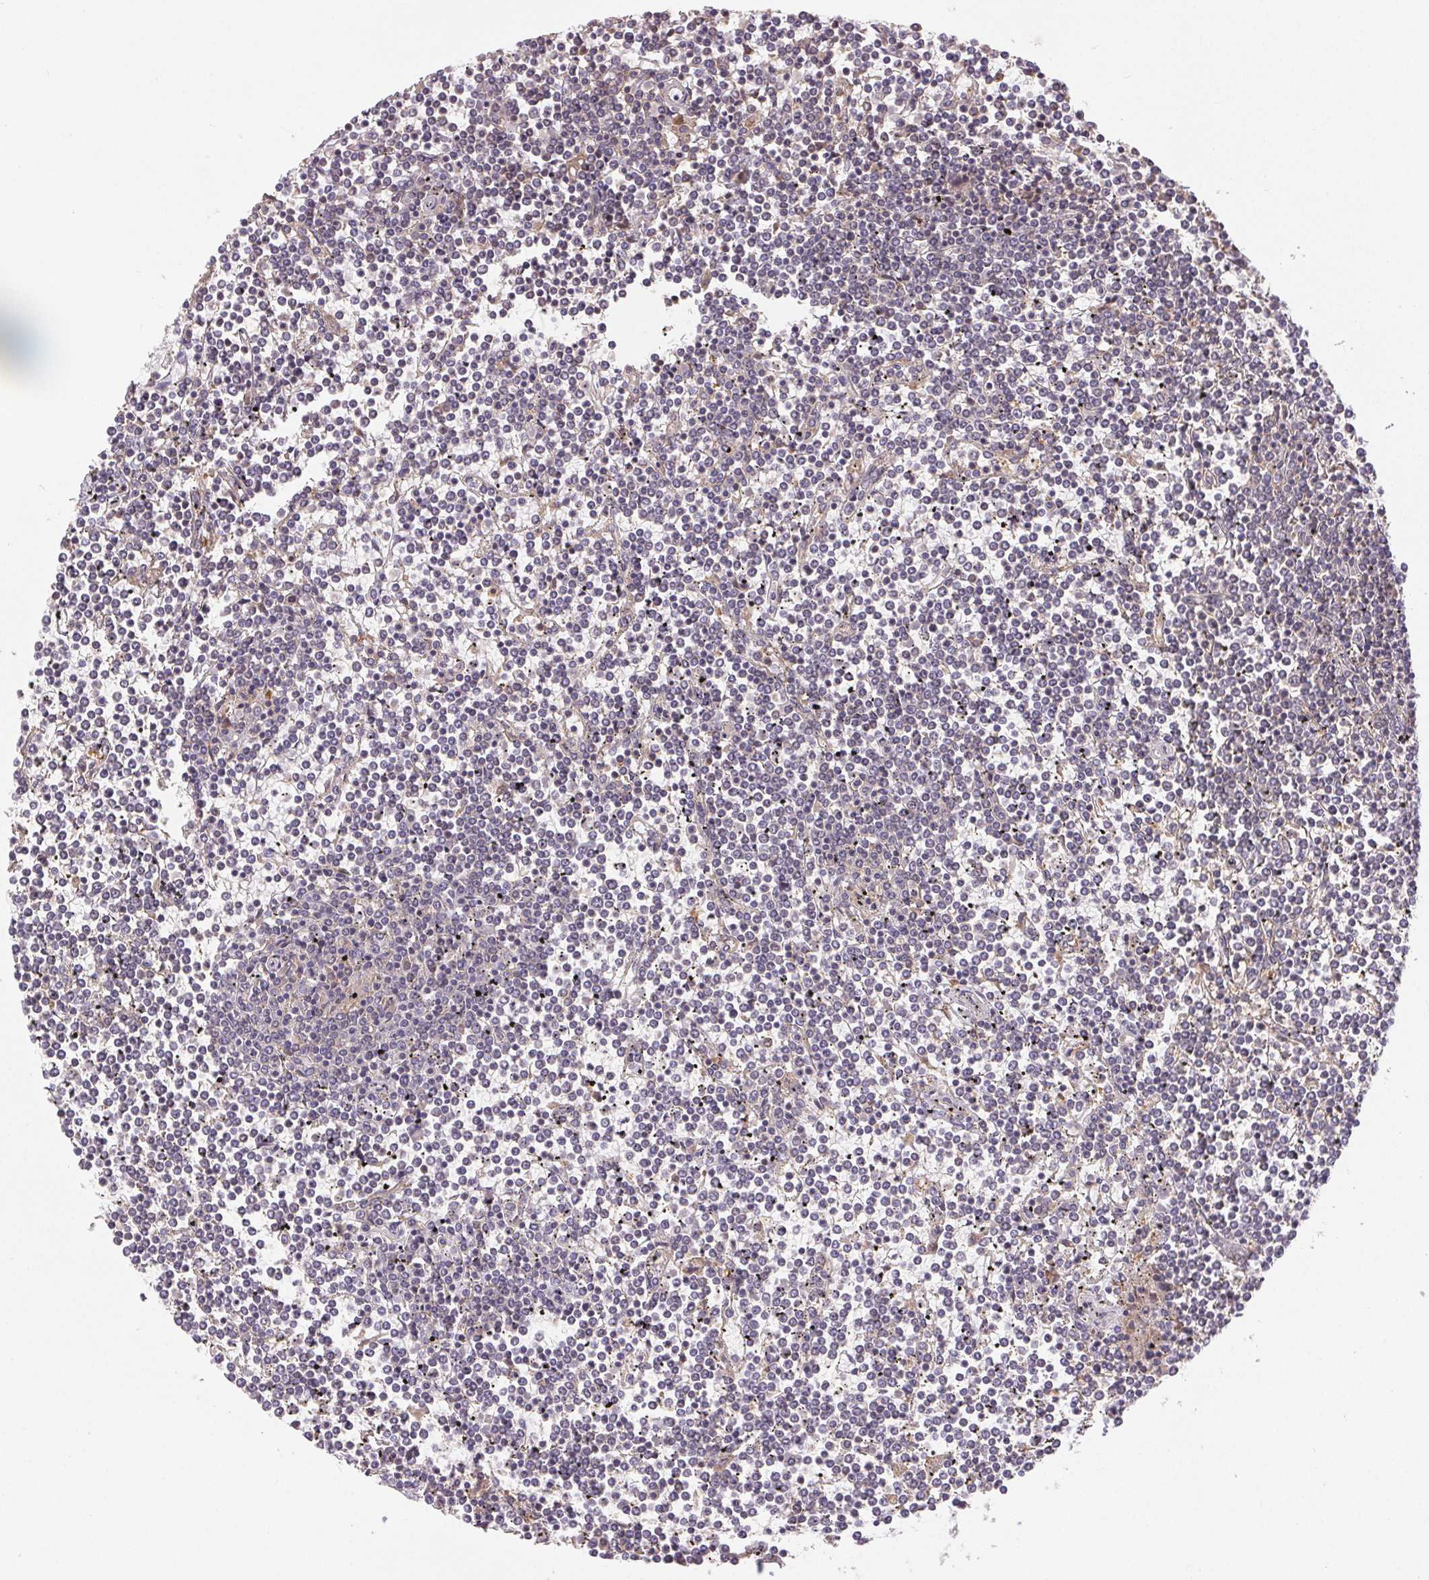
{"staining": {"intensity": "negative", "quantity": "none", "location": "none"}, "tissue": "lymphoma", "cell_type": "Tumor cells", "image_type": "cancer", "snomed": [{"axis": "morphology", "description": "Malignant lymphoma, non-Hodgkin's type, Low grade"}, {"axis": "topography", "description": "Spleen"}], "caption": "Immunohistochemical staining of malignant lymphoma, non-Hodgkin's type (low-grade) shows no significant expression in tumor cells.", "gene": "MAPKAPK2", "patient": {"sex": "female", "age": 19}}